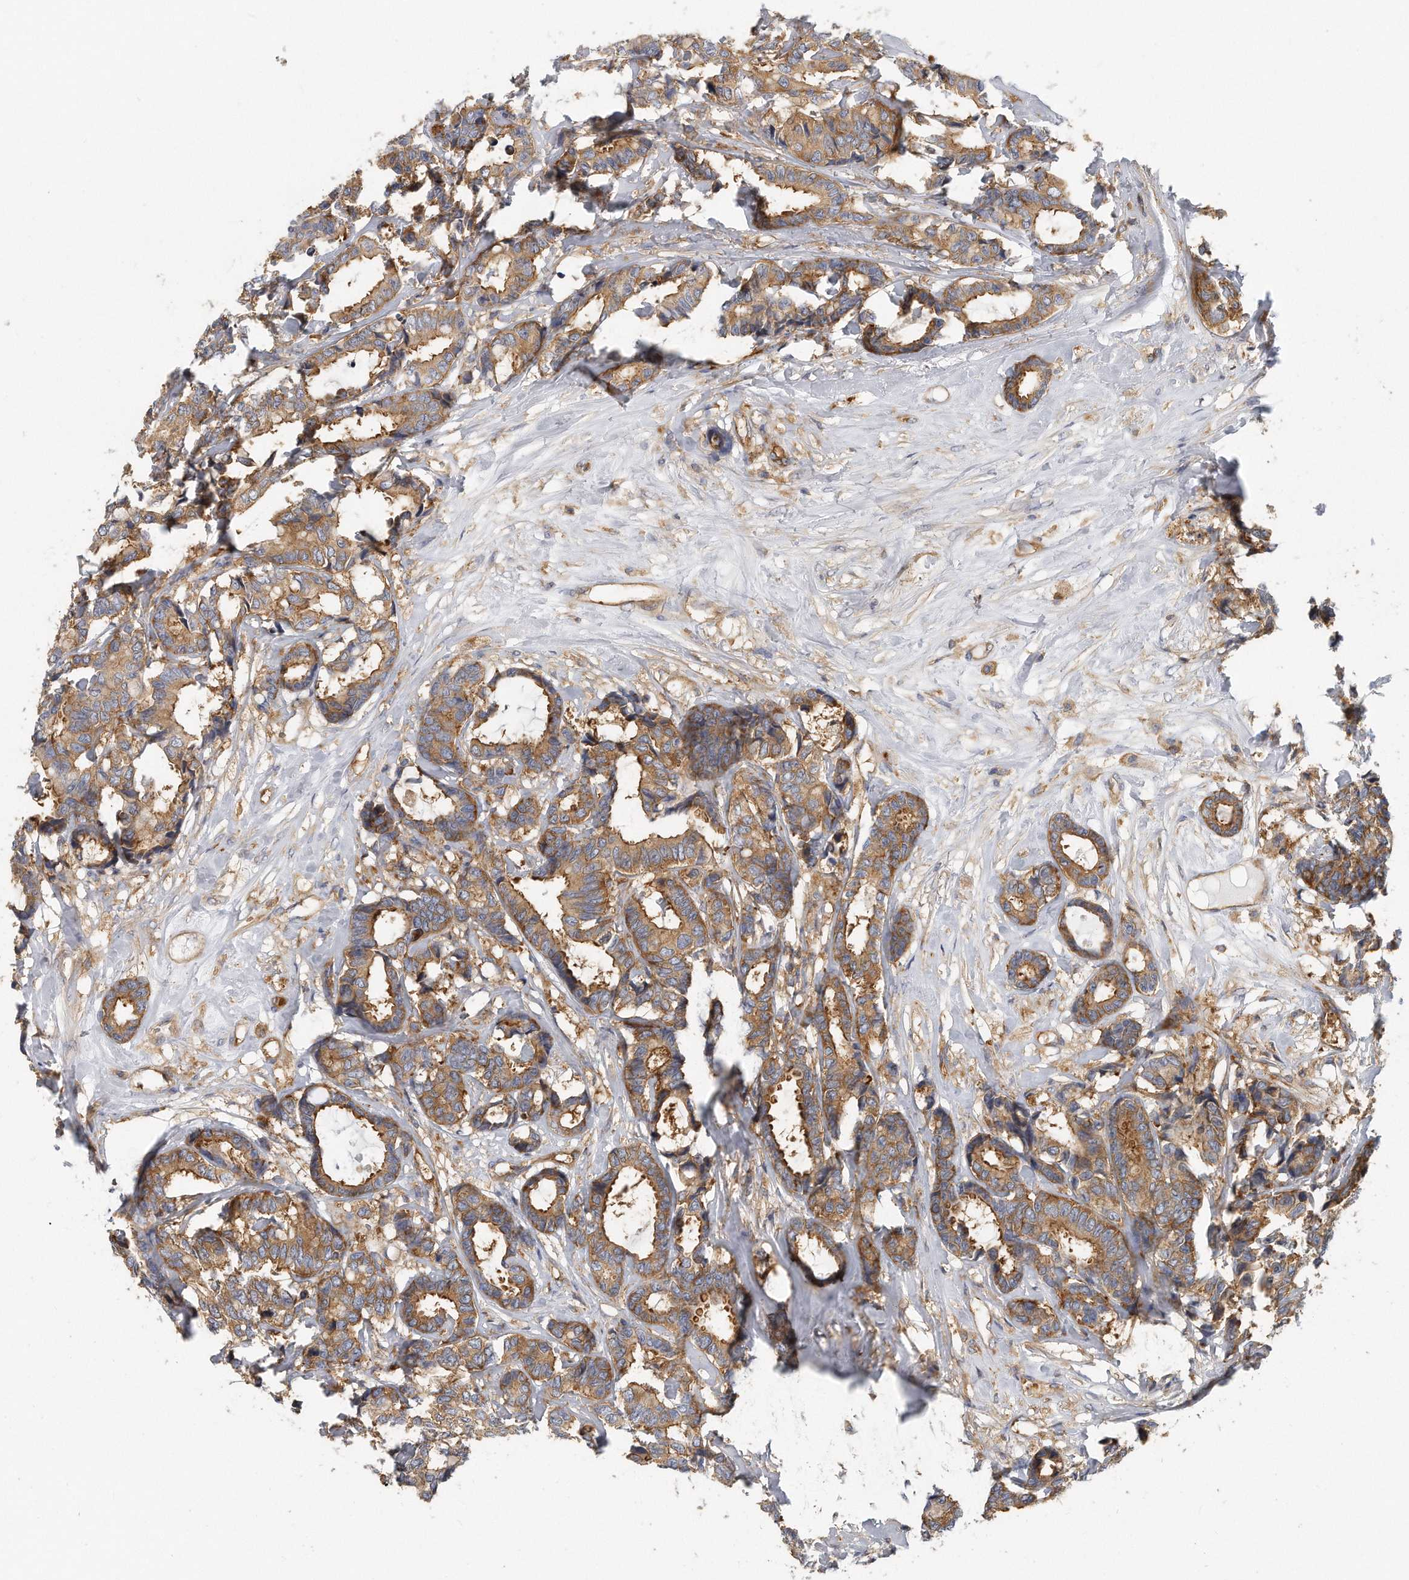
{"staining": {"intensity": "moderate", "quantity": ">75%", "location": "cytoplasmic/membranous"}, "tissue": "breast cancer", "cell_type": "Tumor cells", "image_type": "cancer", "snomed": [{"axis": "morphology", "description": "Duct carcinoma"}, {"axis": "topography", "description": "Breast"}], "caption": "Approximately >75% of tumor cells in breast invasive ductal carcinoma display moderate cytoplasmic/membranous protein positivity as visualized by brown immunohistochemical staining.", "gene": "EIF3I", "patient": {"sex": "female", "age": 87}}